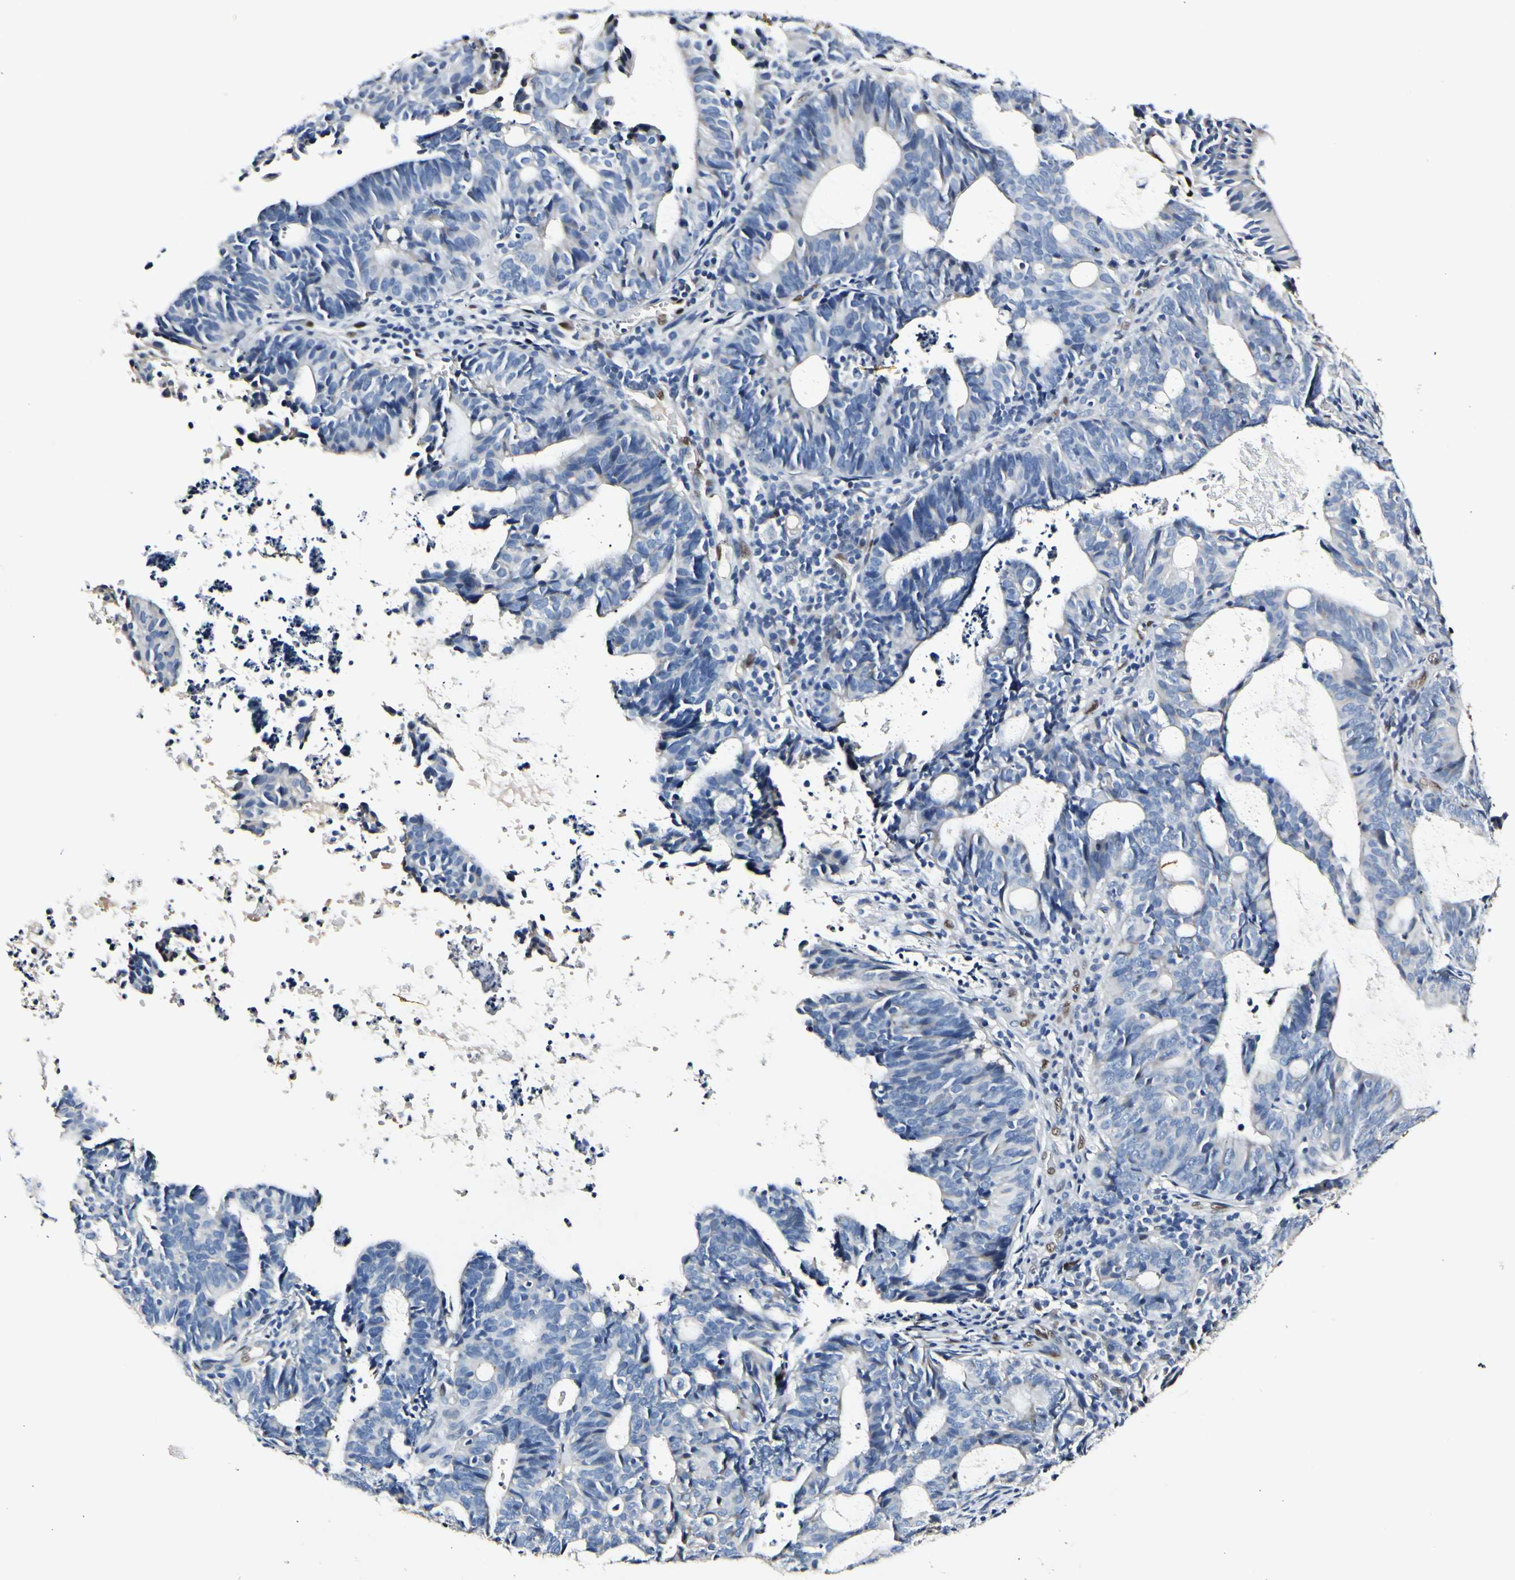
{"staining": {"intensity": "negative", "quantity": "none", "location": "none"}, "tissue": "endometrial cancer", "cell_type": "Tumor cells", "image_type": "cancer", "snomed": [{"axis": "morphology", "description": "Adenocarcinoma, NOS"}, {"axis": "topography", "description": "Uterus"}], "caption": "There is no significant positivity in tumor cells of endometrial adenocarcinoma. (Immunohistochemistry (ihc), brightfield microscopy, high magnification).", "gene": "NFIA", "patient": {"sex": "female", "age": 83}}